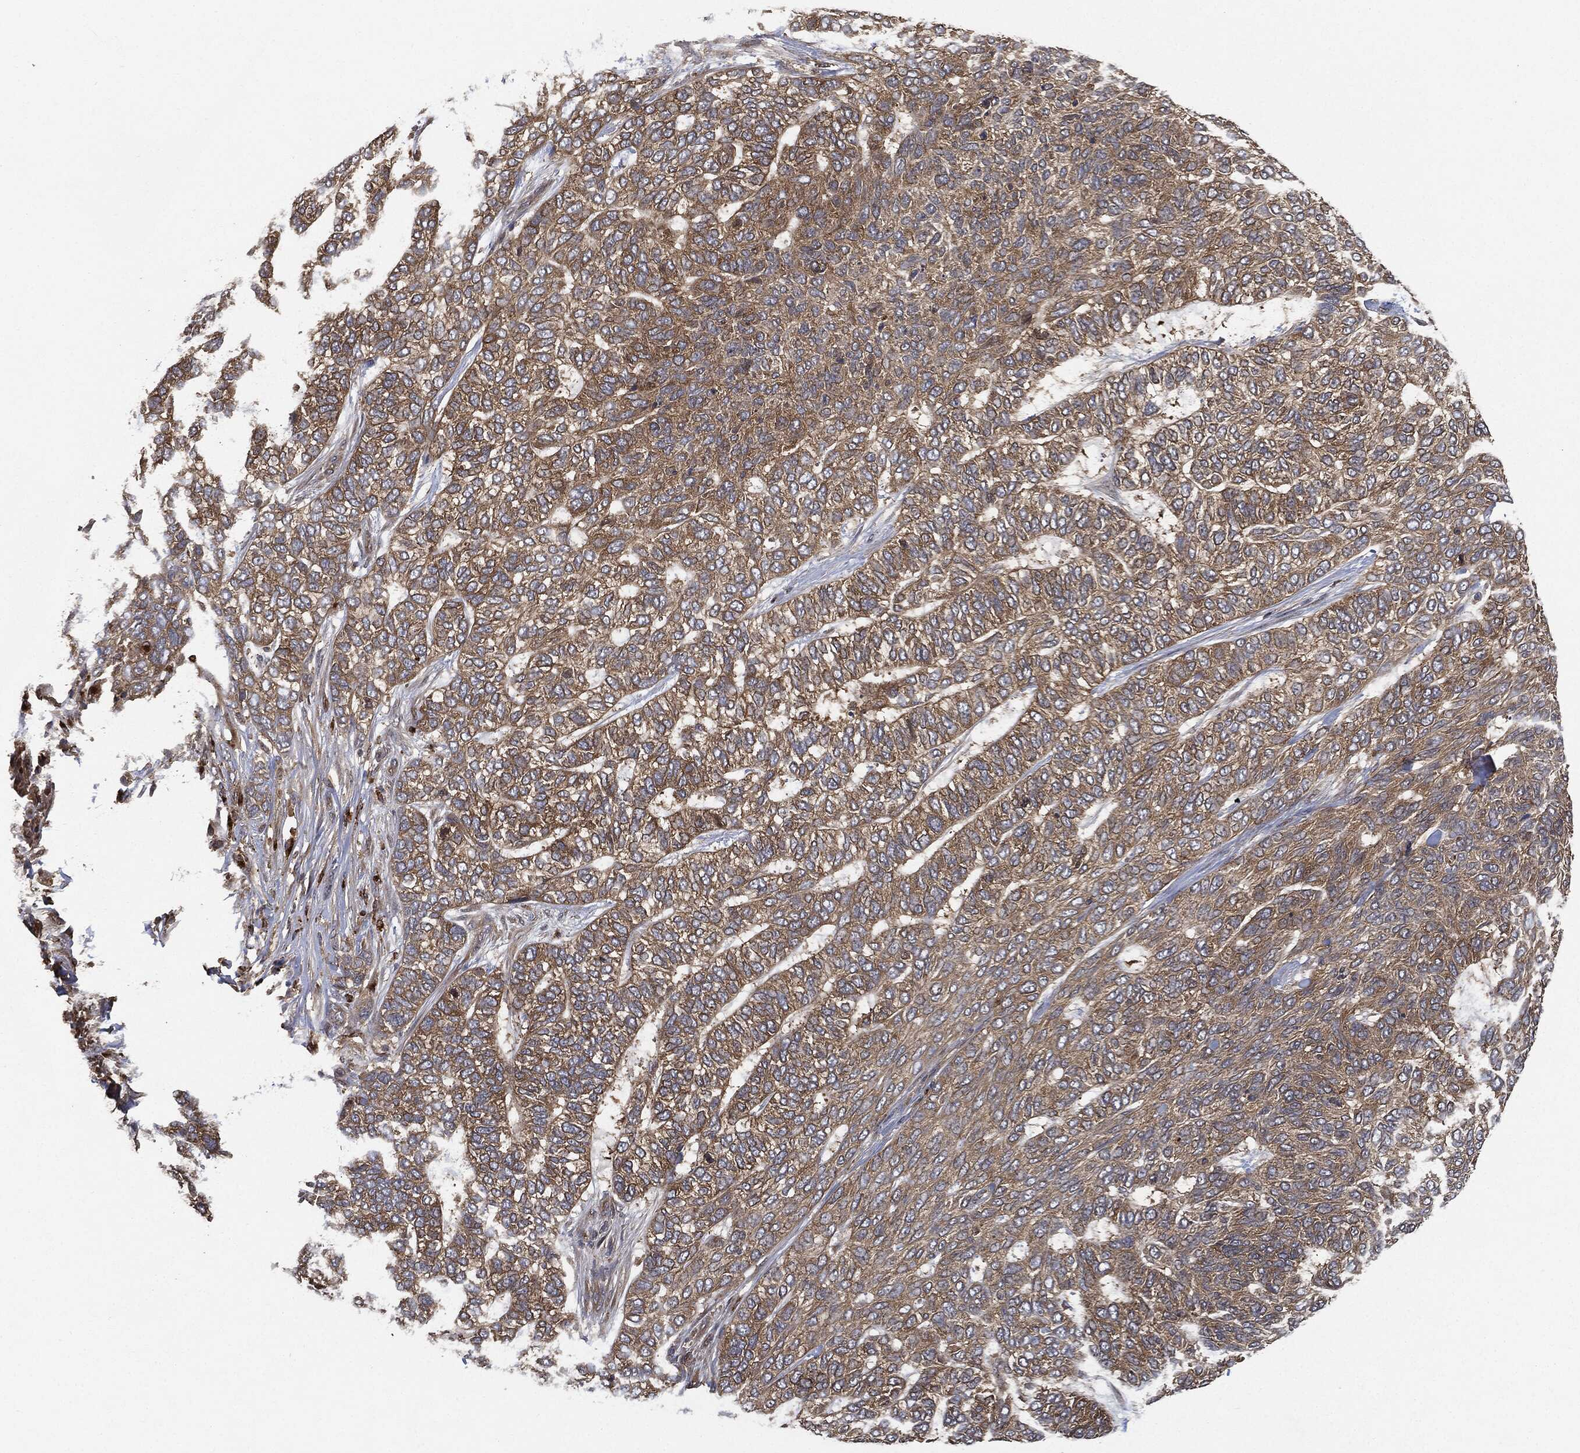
{"staining": {"intensity": "moderate", "quantity": ">75%", "location": "cytoplasmic/membranous"}, "tissue": "skin cancer", "cell_type": "Tumor cells", "image_type": "cancer", "snomed": [{"axis": "morphology", "description": "Basal cell carcinoma"}, {"axis": "topography", "description": "Skin"}], "caption": "Skin cancer (basal cell carcinoma) stained with a protein marker displays moderate staining in tumor cells.", "gene": "BRAF", "patient": {"sex": "female", "age": 65}}